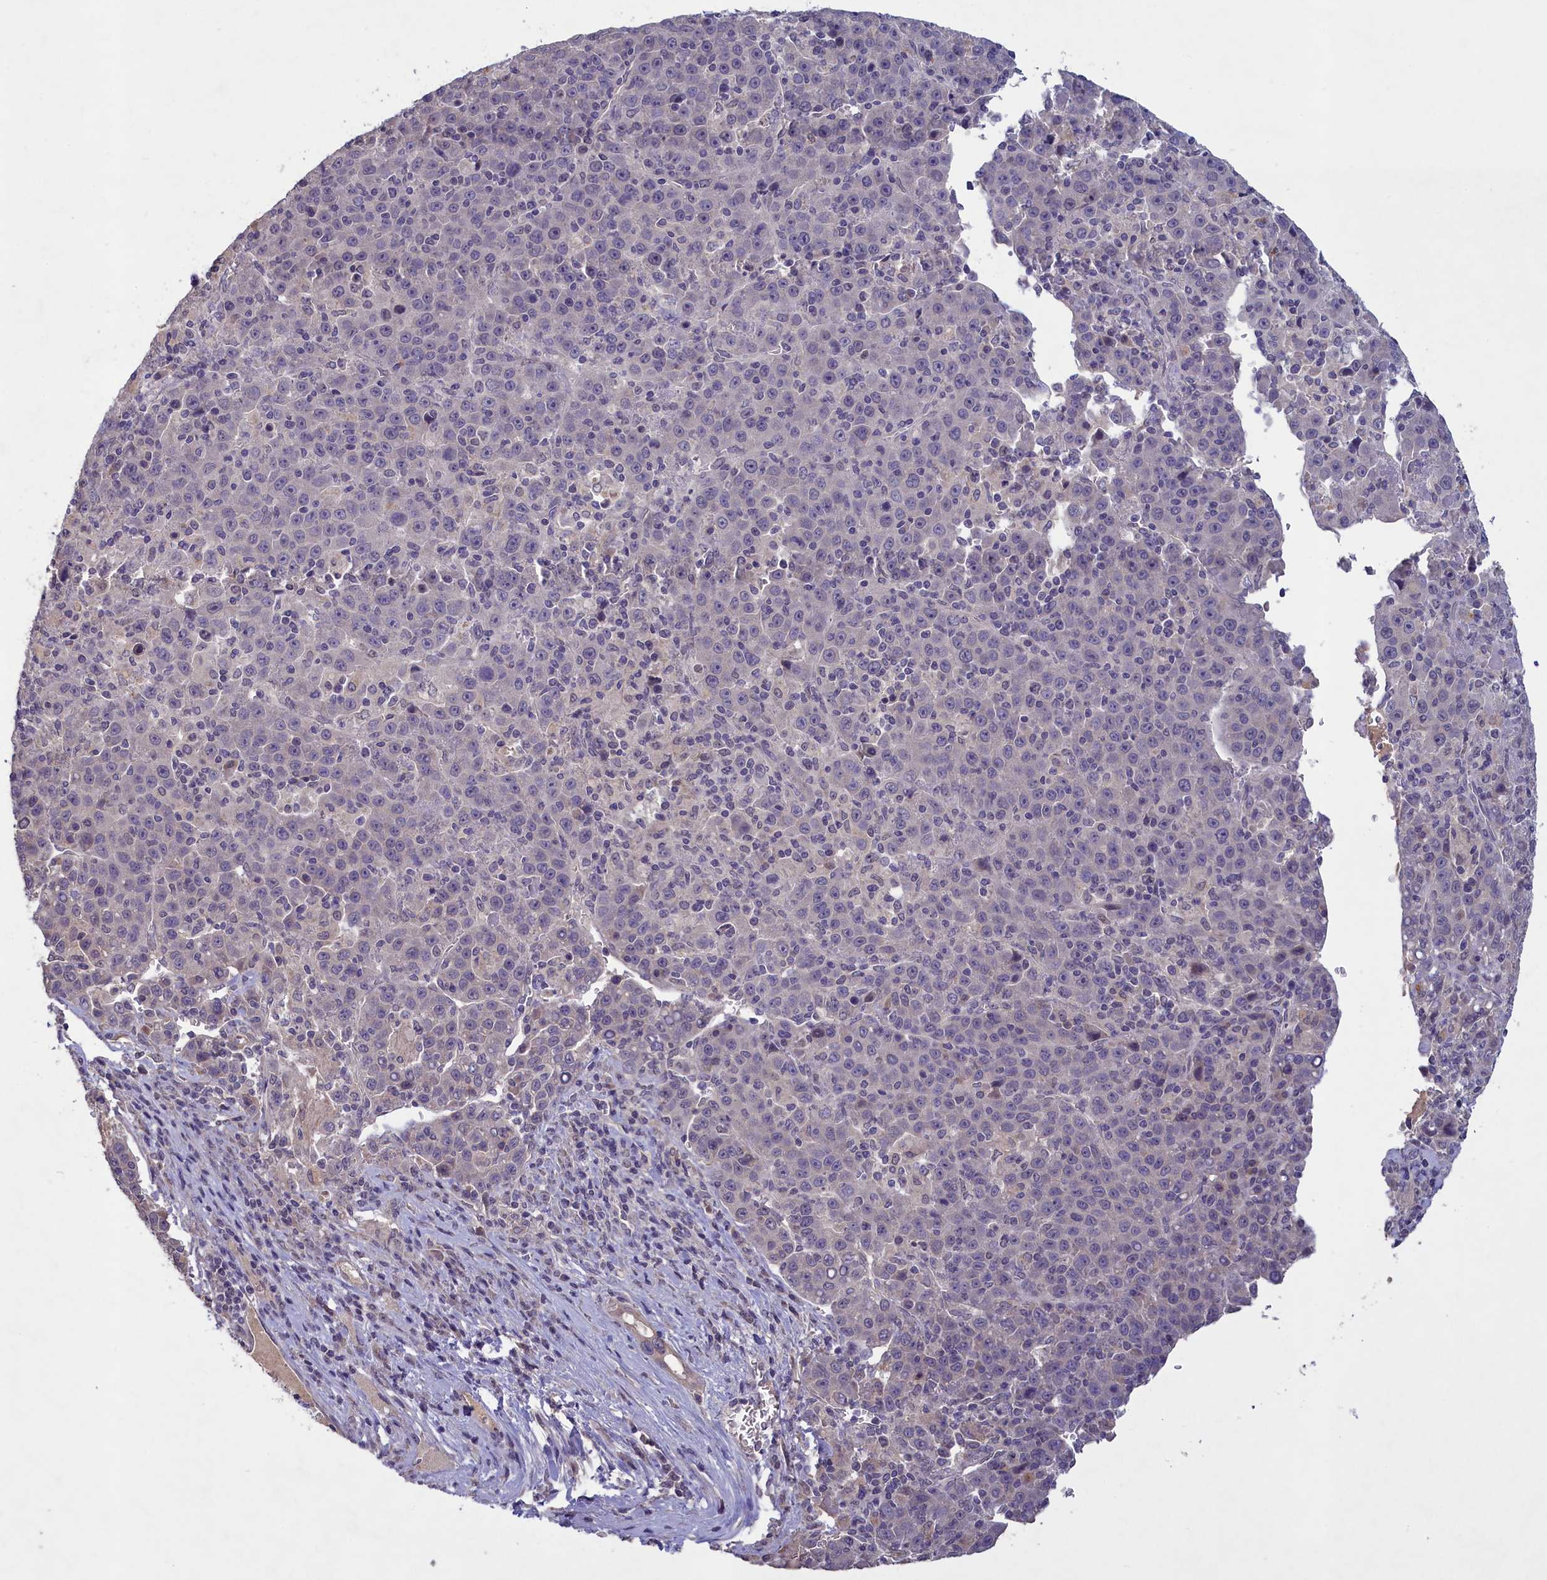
{"staining": {"intensity": "negative", "quantity": "none", "location": "none"}, "tissue": "liver cancer", "cell_type": "Tumor cells", "image_type": "cancer", "snomed": [{"axis": "morphology", "description": "Carcinoma, Hepatocellular, NOS"}, {"axis": "topography", "description": "Liver"}], "caption": "IHC histopathology image of neoplastic tissue: human liver hepatocellular carcinoma stained with DAB demonstrates no significant protein positivity in tumor cells.", "gene": "ATF7IP2", "patient": {"sex": "female", "age": 53}}